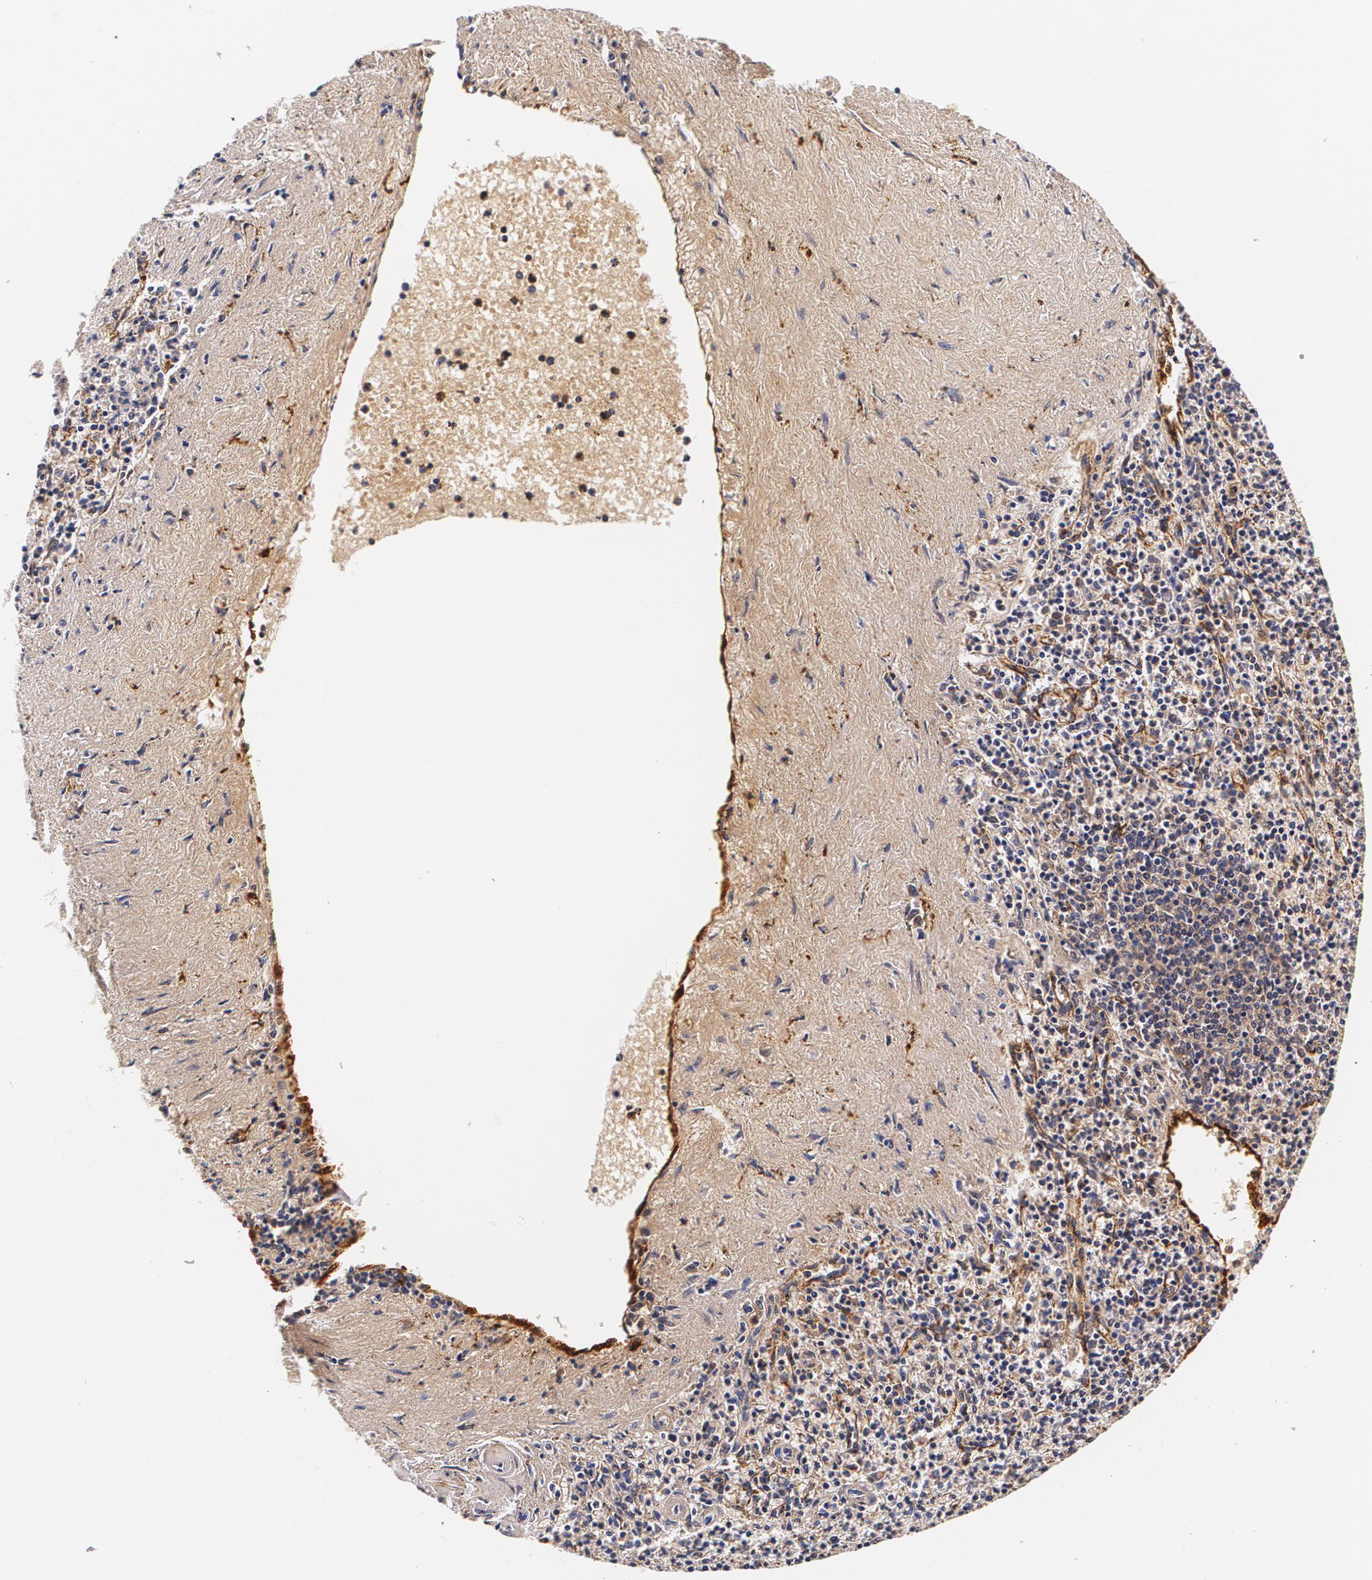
{"staining": {"intensity": "negative", "quantity": "none", "location": "none"}, "tissue": "spleen", "cell_type": "Cells in red pulp", "image_type": "normal", "snomed": [{"axis": "morphology", "description": "Normal tissue, NOS"}, {"axis": "topography", "description": "Spleen"}], "caption": "This is a image of immunohistochemistry (IHC) staining of unremarkable spleen, which shows no expression in cells in red pulp. The staining is performed using DAB (3,3'-diaminobenzidine) brown chromogen with nuclei counter-stained in using hematoxylin.", "gene": "TTR", "patient": {"sex": "male", "age": 72}}